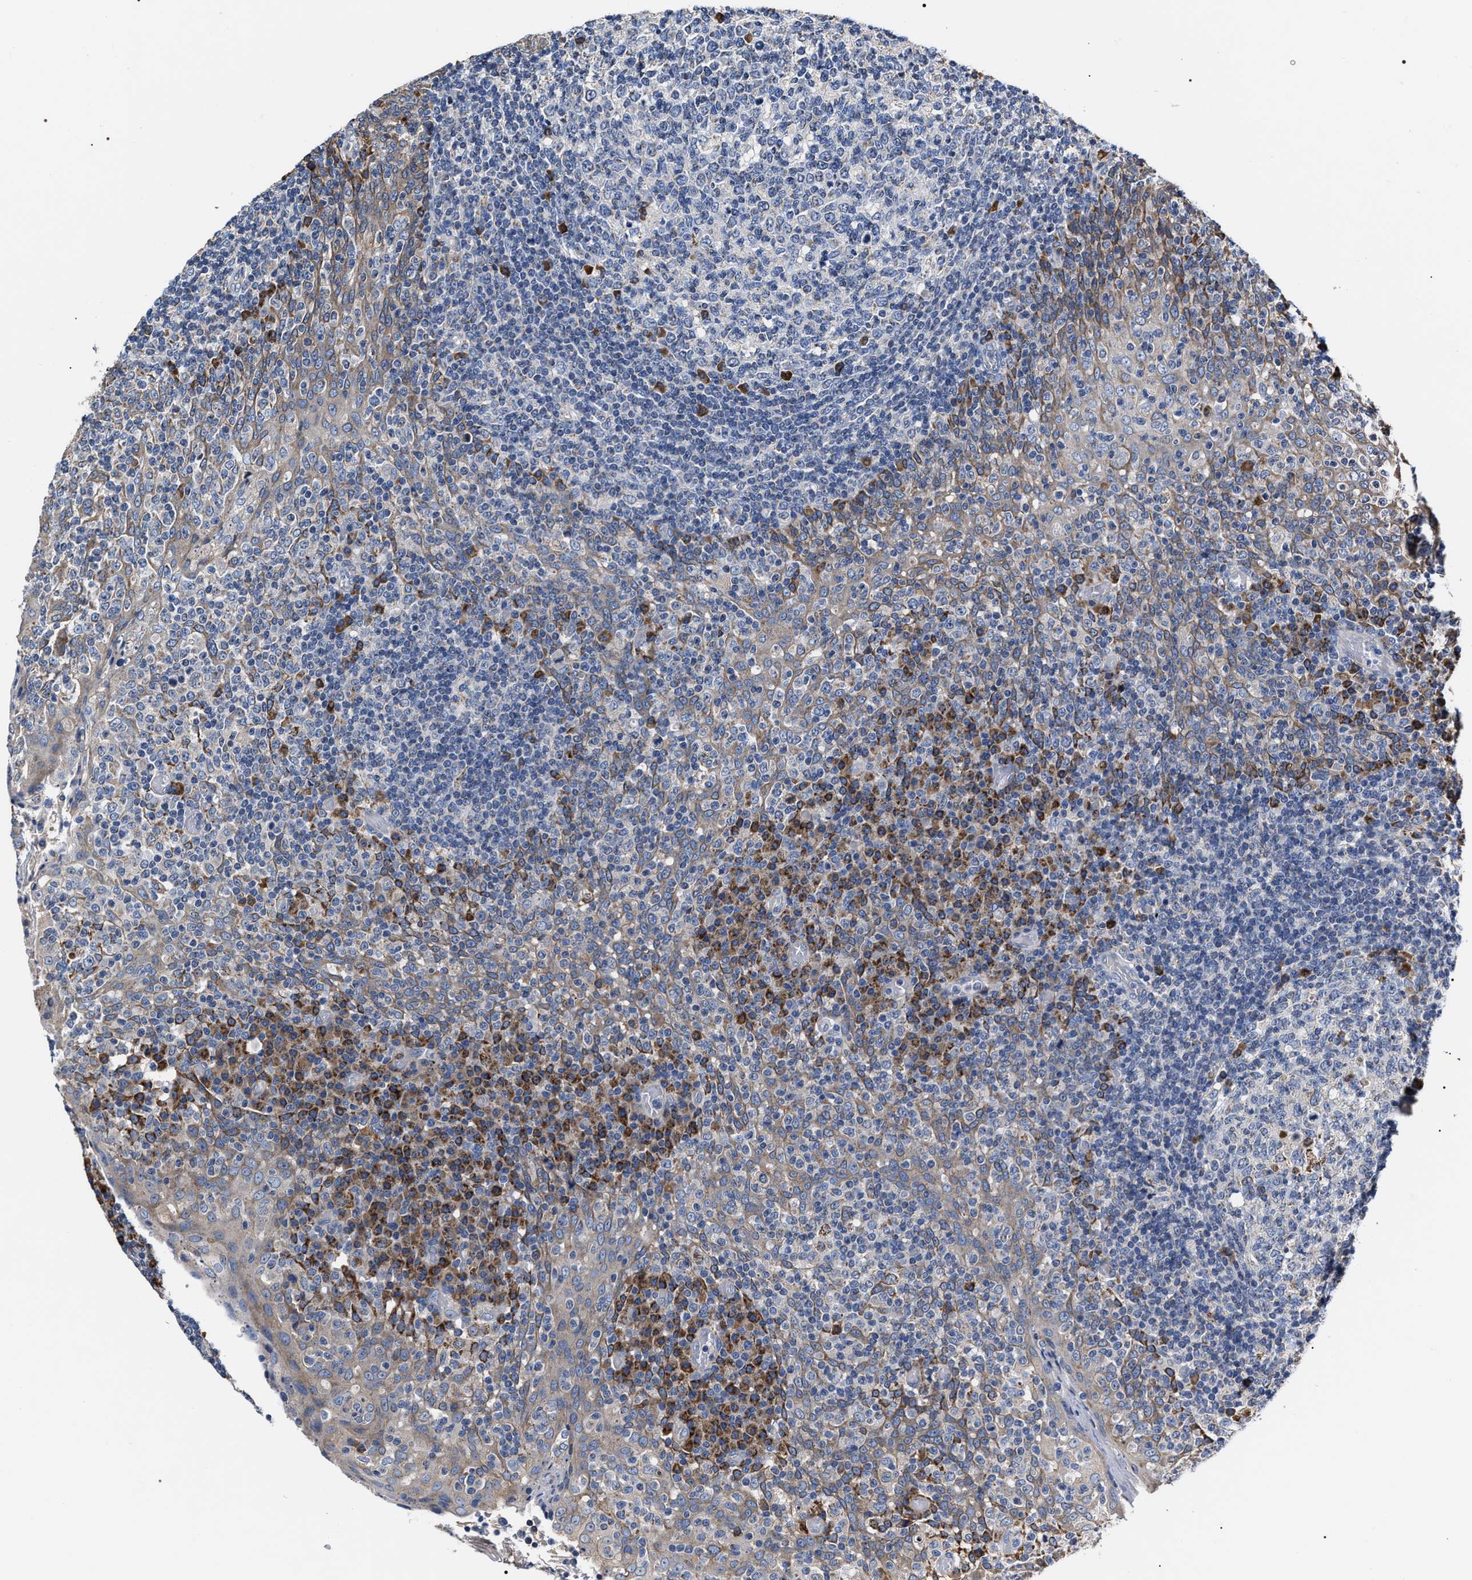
{"staining": {"intensity": "strong", "quantity": "<25%", "location": "cytoplasmic/membranous"}, "tissue": "tonsil", "cell_type": "Germinal center cells", "image_type": "normal", "snomed": [{"axis": "morphology", "description": "Normal tissue, NOS"}, {"axis": "topography", "description": "Tonsil"}], "caption": "A high-resolution image shows IHC staining of benign tonsil, which displays strong cytoplasmic/membranous expression in approximately <25% of germinal center cells. The staining was performed using DAB to visualize the protein expression in brown, while the nuclei were stained in blue with hematoxylin (Magnification: 20x).", "gene": "MACC1", "patient": {"sex": "female", "age": 19}}